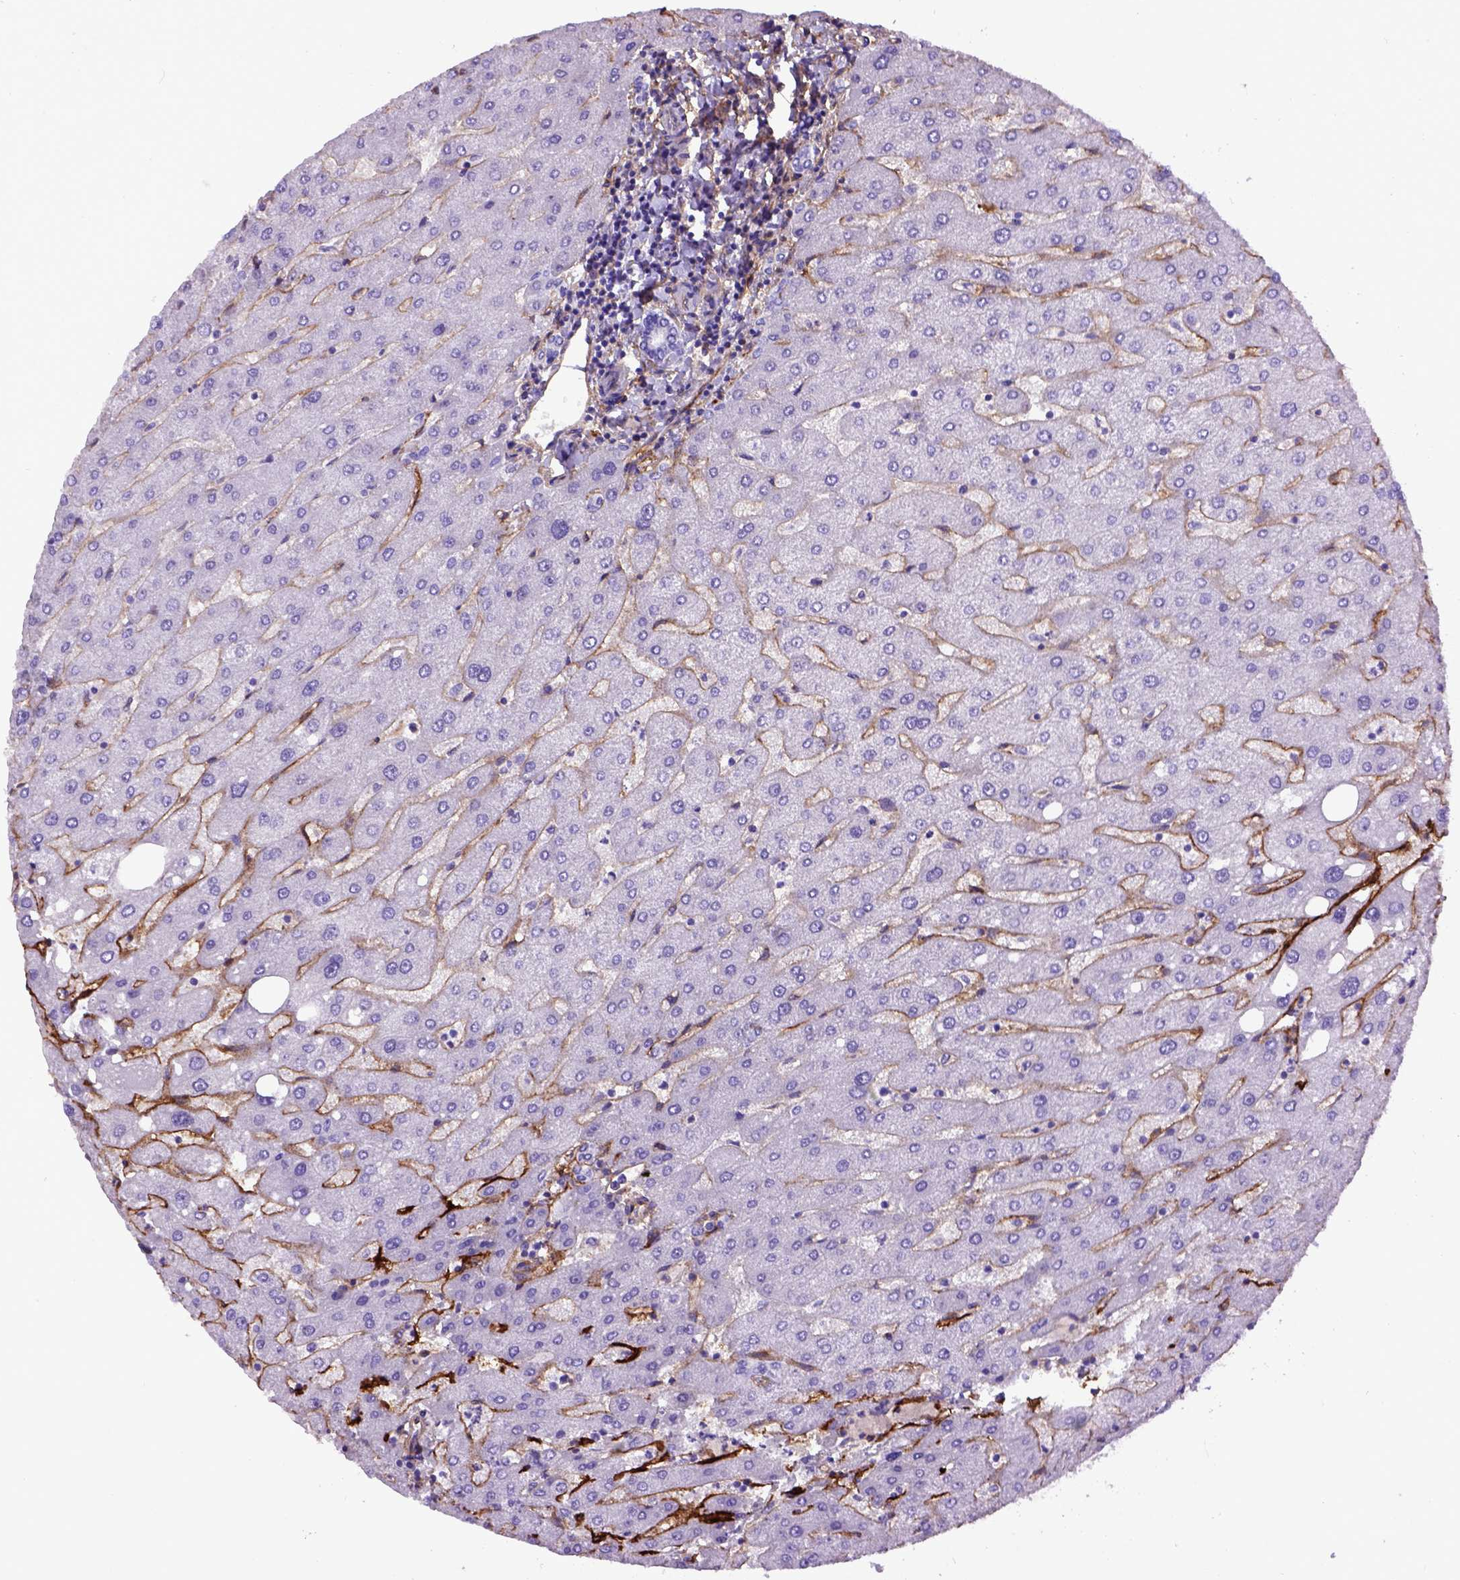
{"staining": {"intensity": "negative", "quantity": "none", "location": "none"}, "tissue": "liver", "cell_type": "Cholangiocytes", "image_type": "normal", "snomed": [{"axis": "morphology", "description": "Normal tissue, NOS"}, {"axis": "topography", "description": "Liver"}], "caption": "High magnification brightfield microscopy of unremarkable liver stained with DAB (3,3'-diaminobenzidine) (brown) and counterstained with hematoxylin (blue): cholangiocytes show no significant positivity.", "gene": "ENG", "patient": {"sex": "male", "age": 67}}